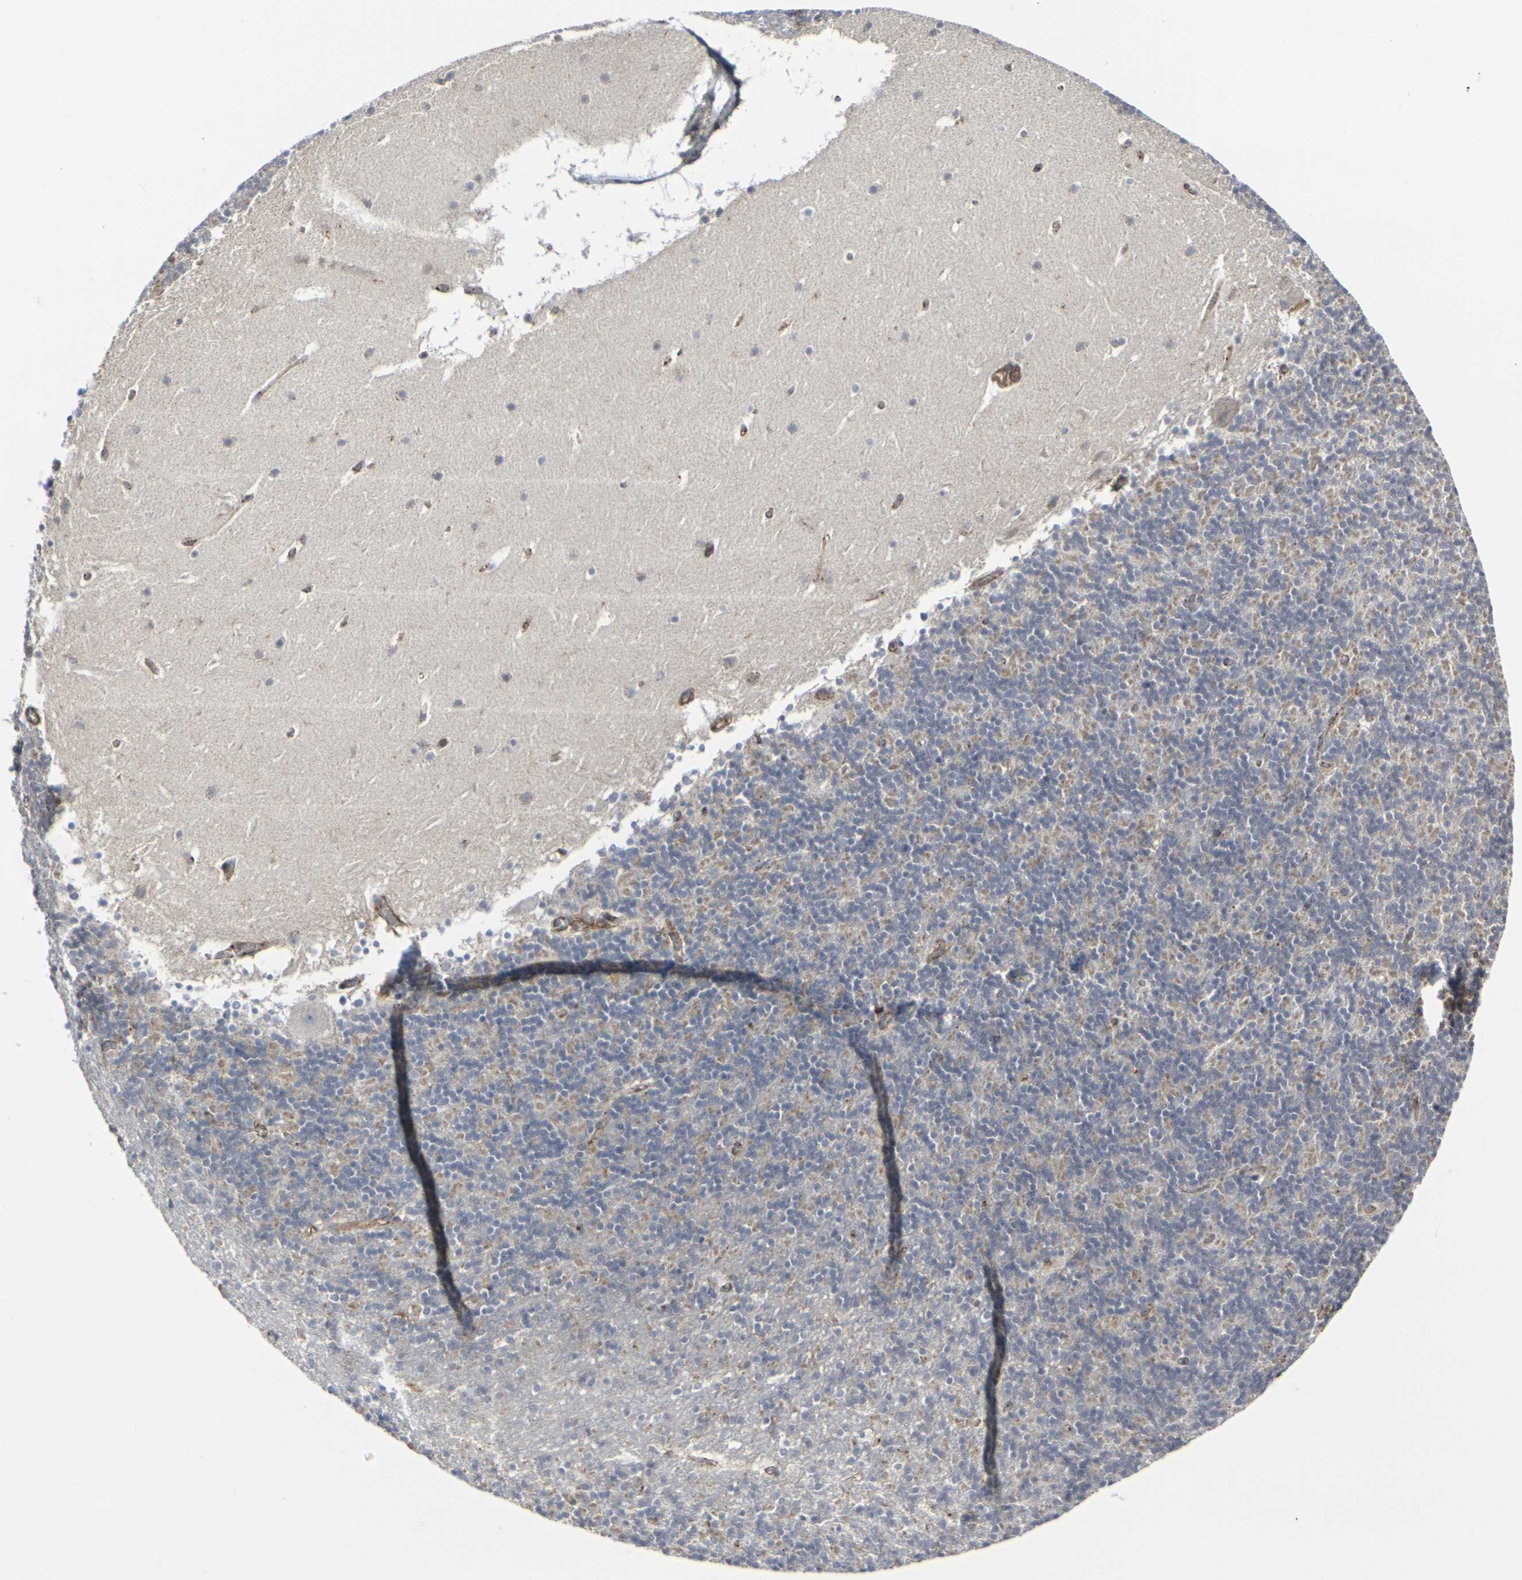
{"staining": {"intensity": "weak", "quantity": ">75%", "location": "cytoplasmic/membranous"}, "tissue": "cerebellum", "cell_type": "Cells in granular layer", "image_type": "normal", "snomed": [{"axis": "morphology", "description": "Normal tissue, NOS"}, {"axis": "topography", "description": "Cerebellum"}], "caption": "IHC staining of normal cerebellum, which exhibits low levels of weak cytoplasmic/membranous expression in approximately >75% of cells in granular layer indicating weak cytoplasmic/membranous protein positivity. The staining was performed using DAB (brown) for protein detection and nuclei were counterstained in hematoxylin (blue).", "gene": "MYOF", "patient": {"sex": "male", "age": 45}}